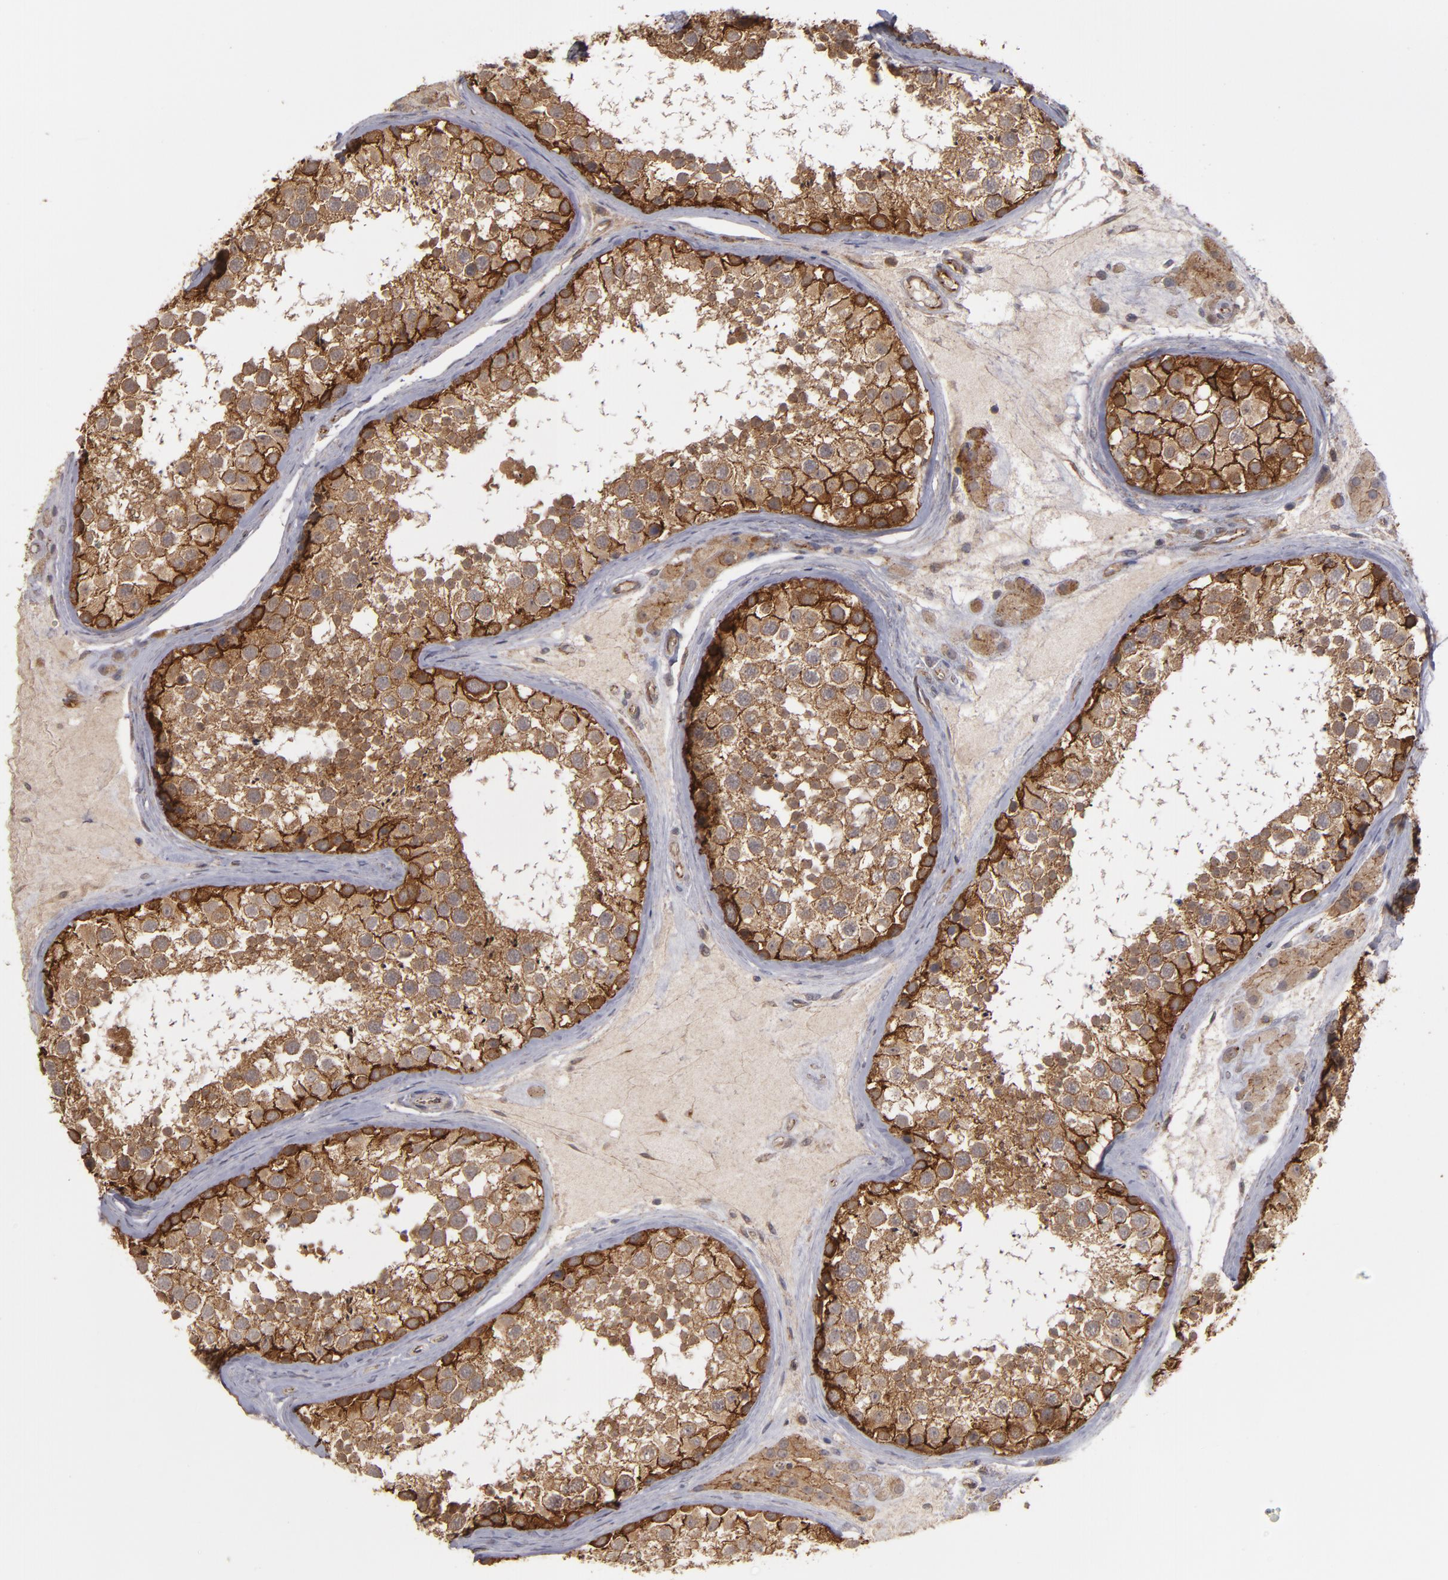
{"staining": {"intensity": "strong", "quantity": ">75%", "location": "cytoplasmic/membranous"}, "tissue": "testis", "cell_type": "Cells in seminiferous ducts", "image_type": "normal", "snomed": [{"axis": "morphology", "description": "Normal tissue, NOS"}, {"axis": "topography", "description": "Testis"}], "caption": "A high amount of strong cytoplasmic/membranous positivity is present in approximately >75% of cells in seminiferous ducts in benign testis.", "gene": "TJP1", "patient": {"sex": "male", "age": 46}}